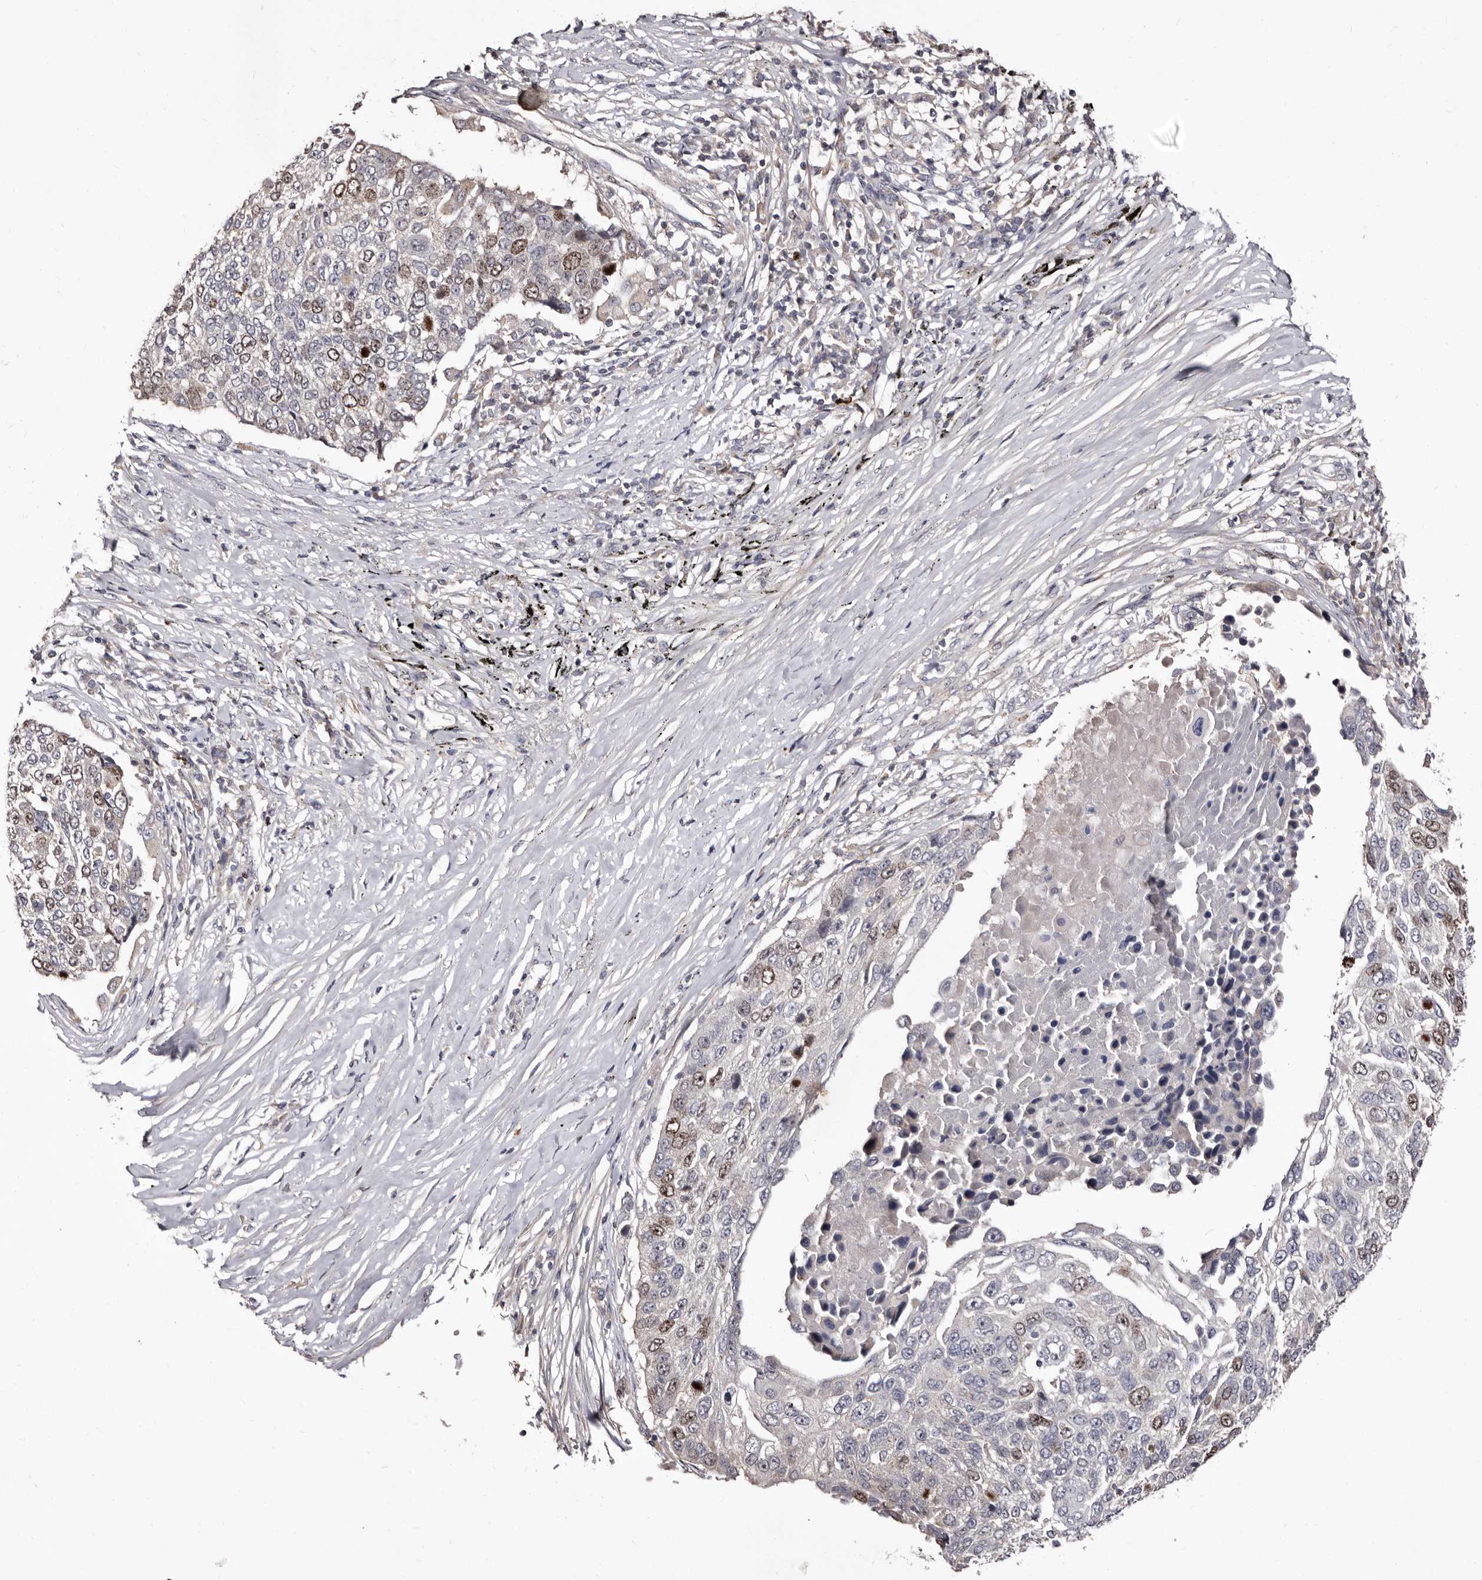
{"staining": {"intensity": "weak", "quantity": "25%-75%", "location": "nuclear"}, "tissue": "lung cancer", "cell_type": "Tumor cells", "image_type": "cancer", "snomed": [{"axis": "morphology", "description": "Squamous cell carcinoma, NOS"}, {"axis": "topography", "description": "Lung"}], "caption": "Tumor cells exhibit weak nuclear staining in about 25%-75% of cells in lung cancer (squamous cell carcinoma). (DAB IHC with brightfield microscopy, high magnification).", "gene": "CDCA8", "patient": {"sex": "male", "age": 66}}